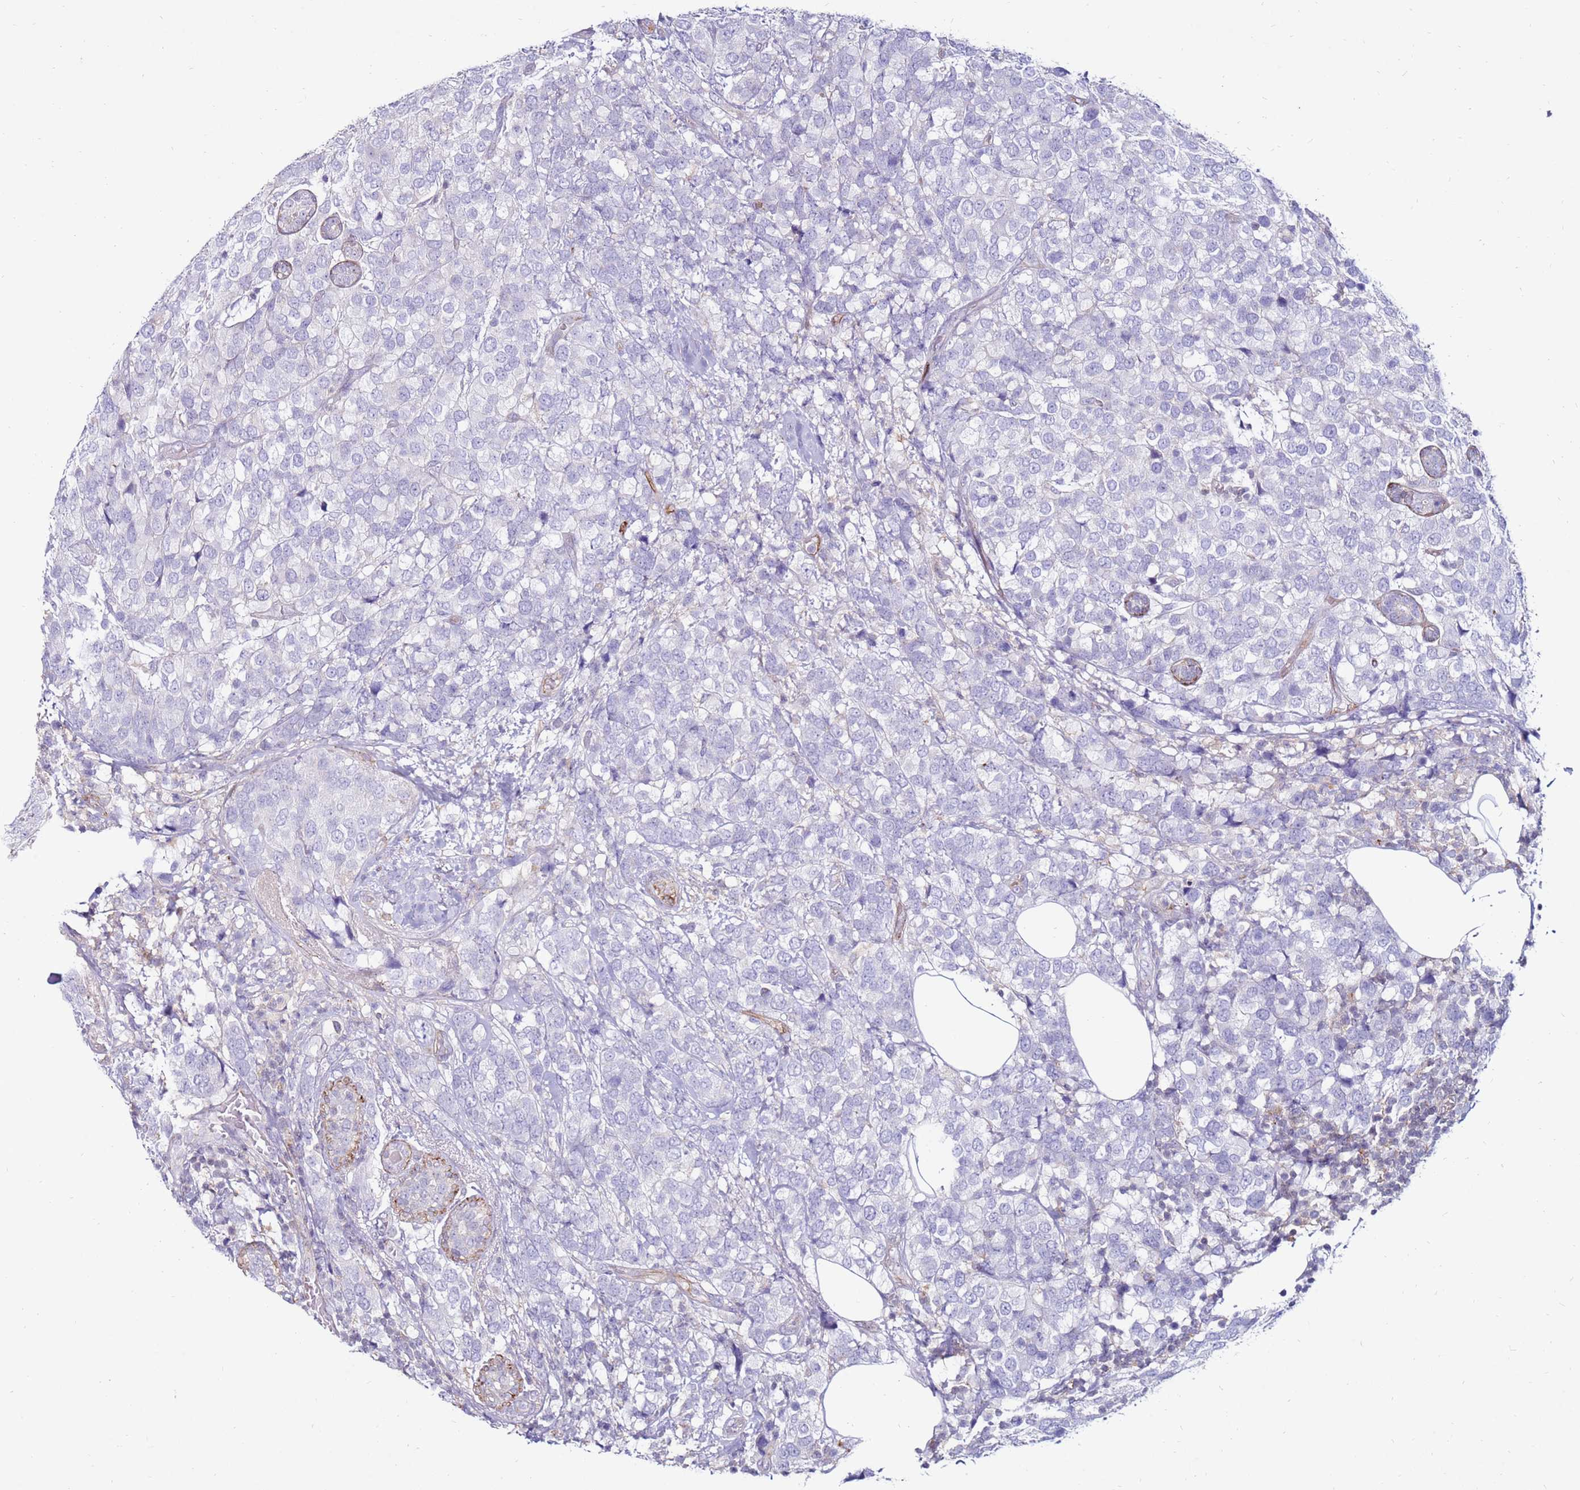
{"staining": {"intensity": "negative", "quantity": "none", "location": "none"}, "tissue": "breast cancer", "cell_type": "Tumor cells", "image_type": "cancer", "snomed": [{"axis": "morphology", "description": "Lobular carcinoma"}, {"axis": "topography", "description": "Breast"}], "caption": "DAB (3,3'-diaminobenzidine) immunohistochemical staining of breast cancer reveals no significant staining in tumor cells.", "gene": "CLEC4M", "patient": {"sex": "female", "age": 59}}